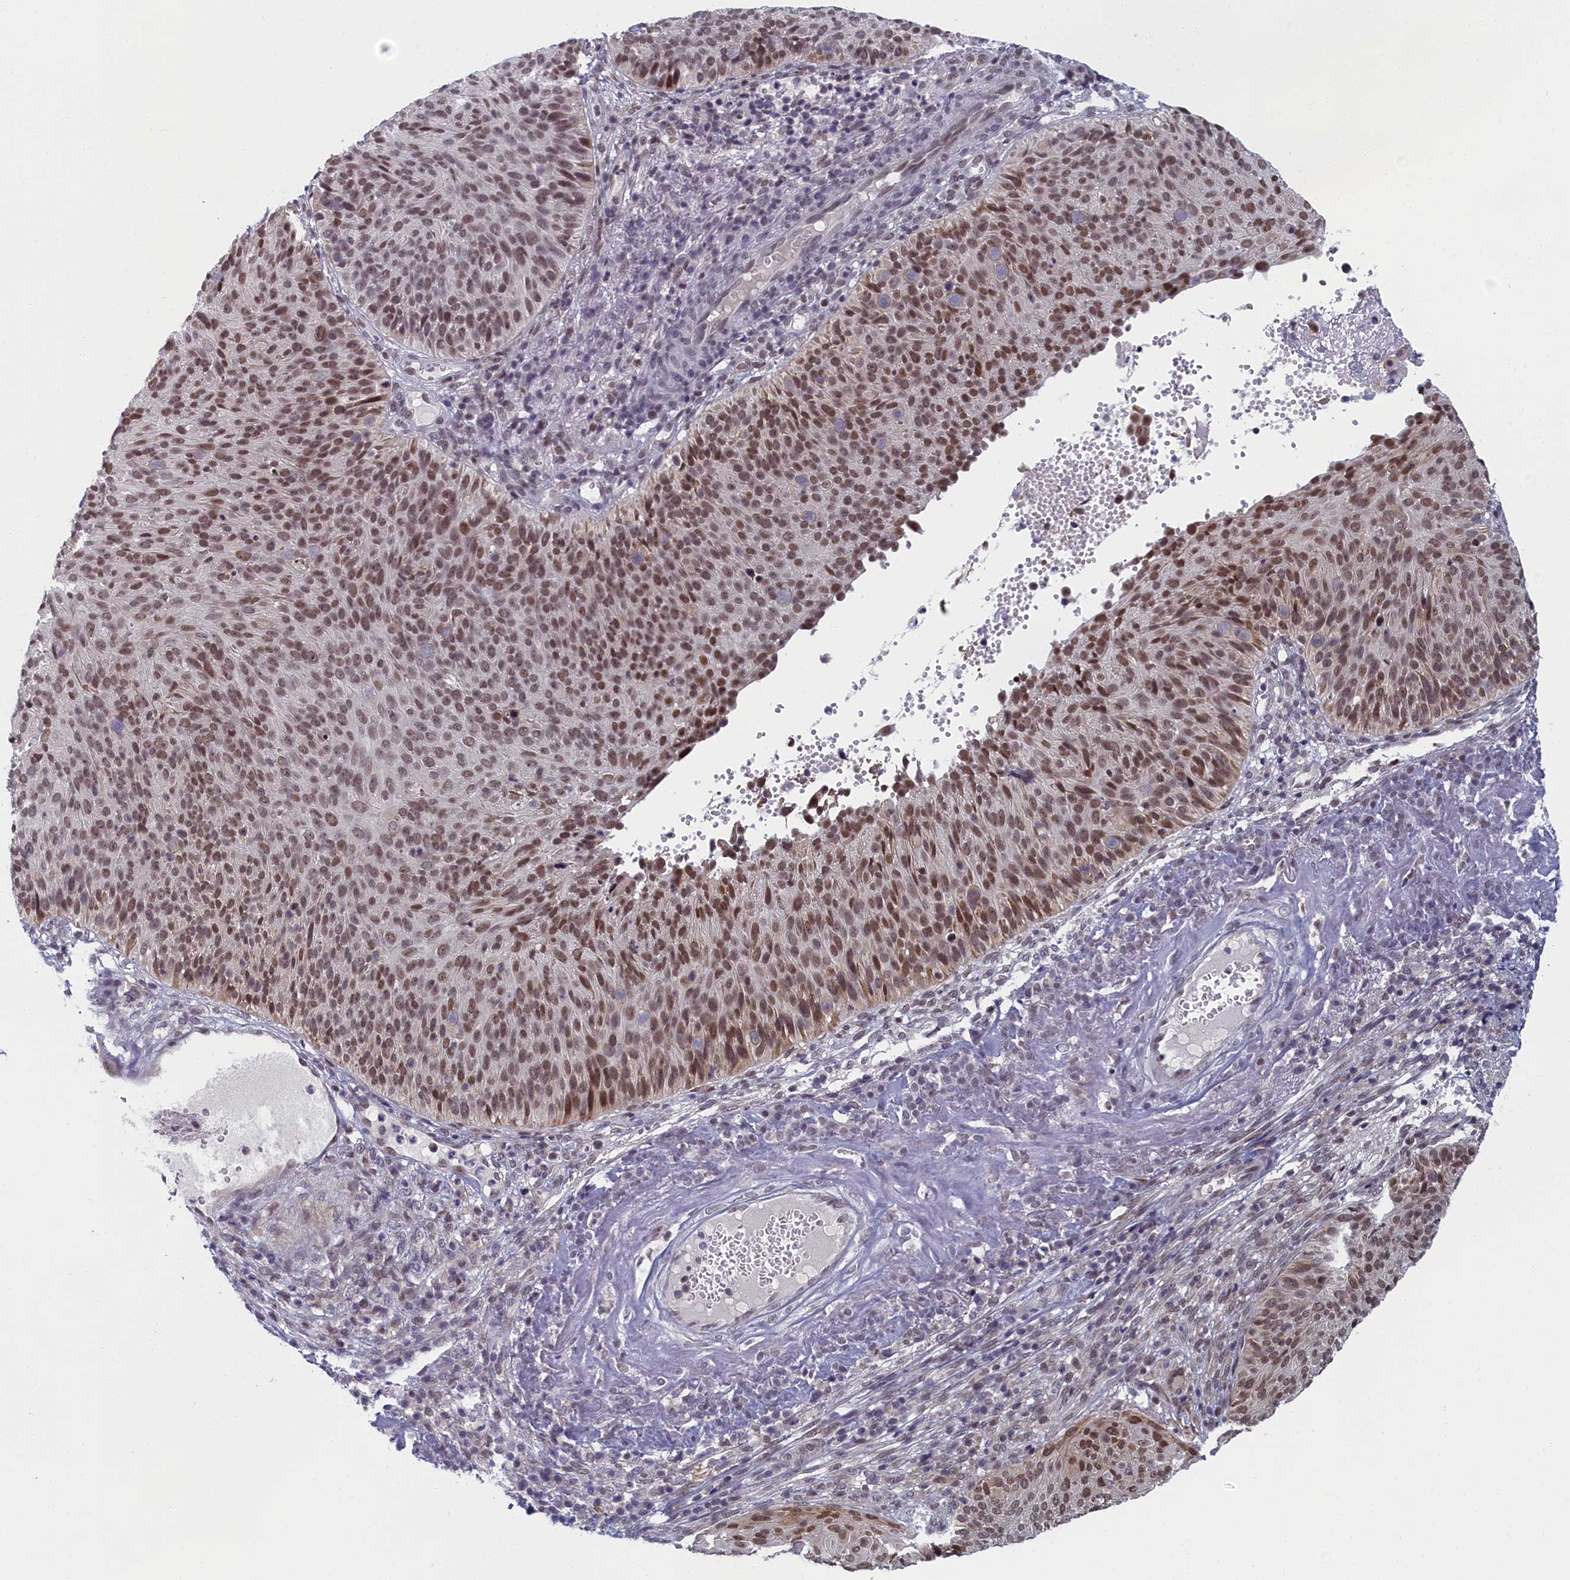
{"staining": {"intensity": "moderate", "quantity": ">75%", "location": "nuclear"}, "tissue": "cervical cancer", "cell_type": "Tumor cells", "image_type": "cancer", "snomed": [{"axis": "morphology", "description": "Squamous cell carcinoma, NOS"}, {"axis": "topography", "description": "Cervix"}], "caption": "A micrograph of human cervical squamous cell carcinoma stained for a protein reveals moderate nuclear brown staining in tumor cells.", "gene": "DNAJC17", "patient": {"sex": "female", "age": 74}}